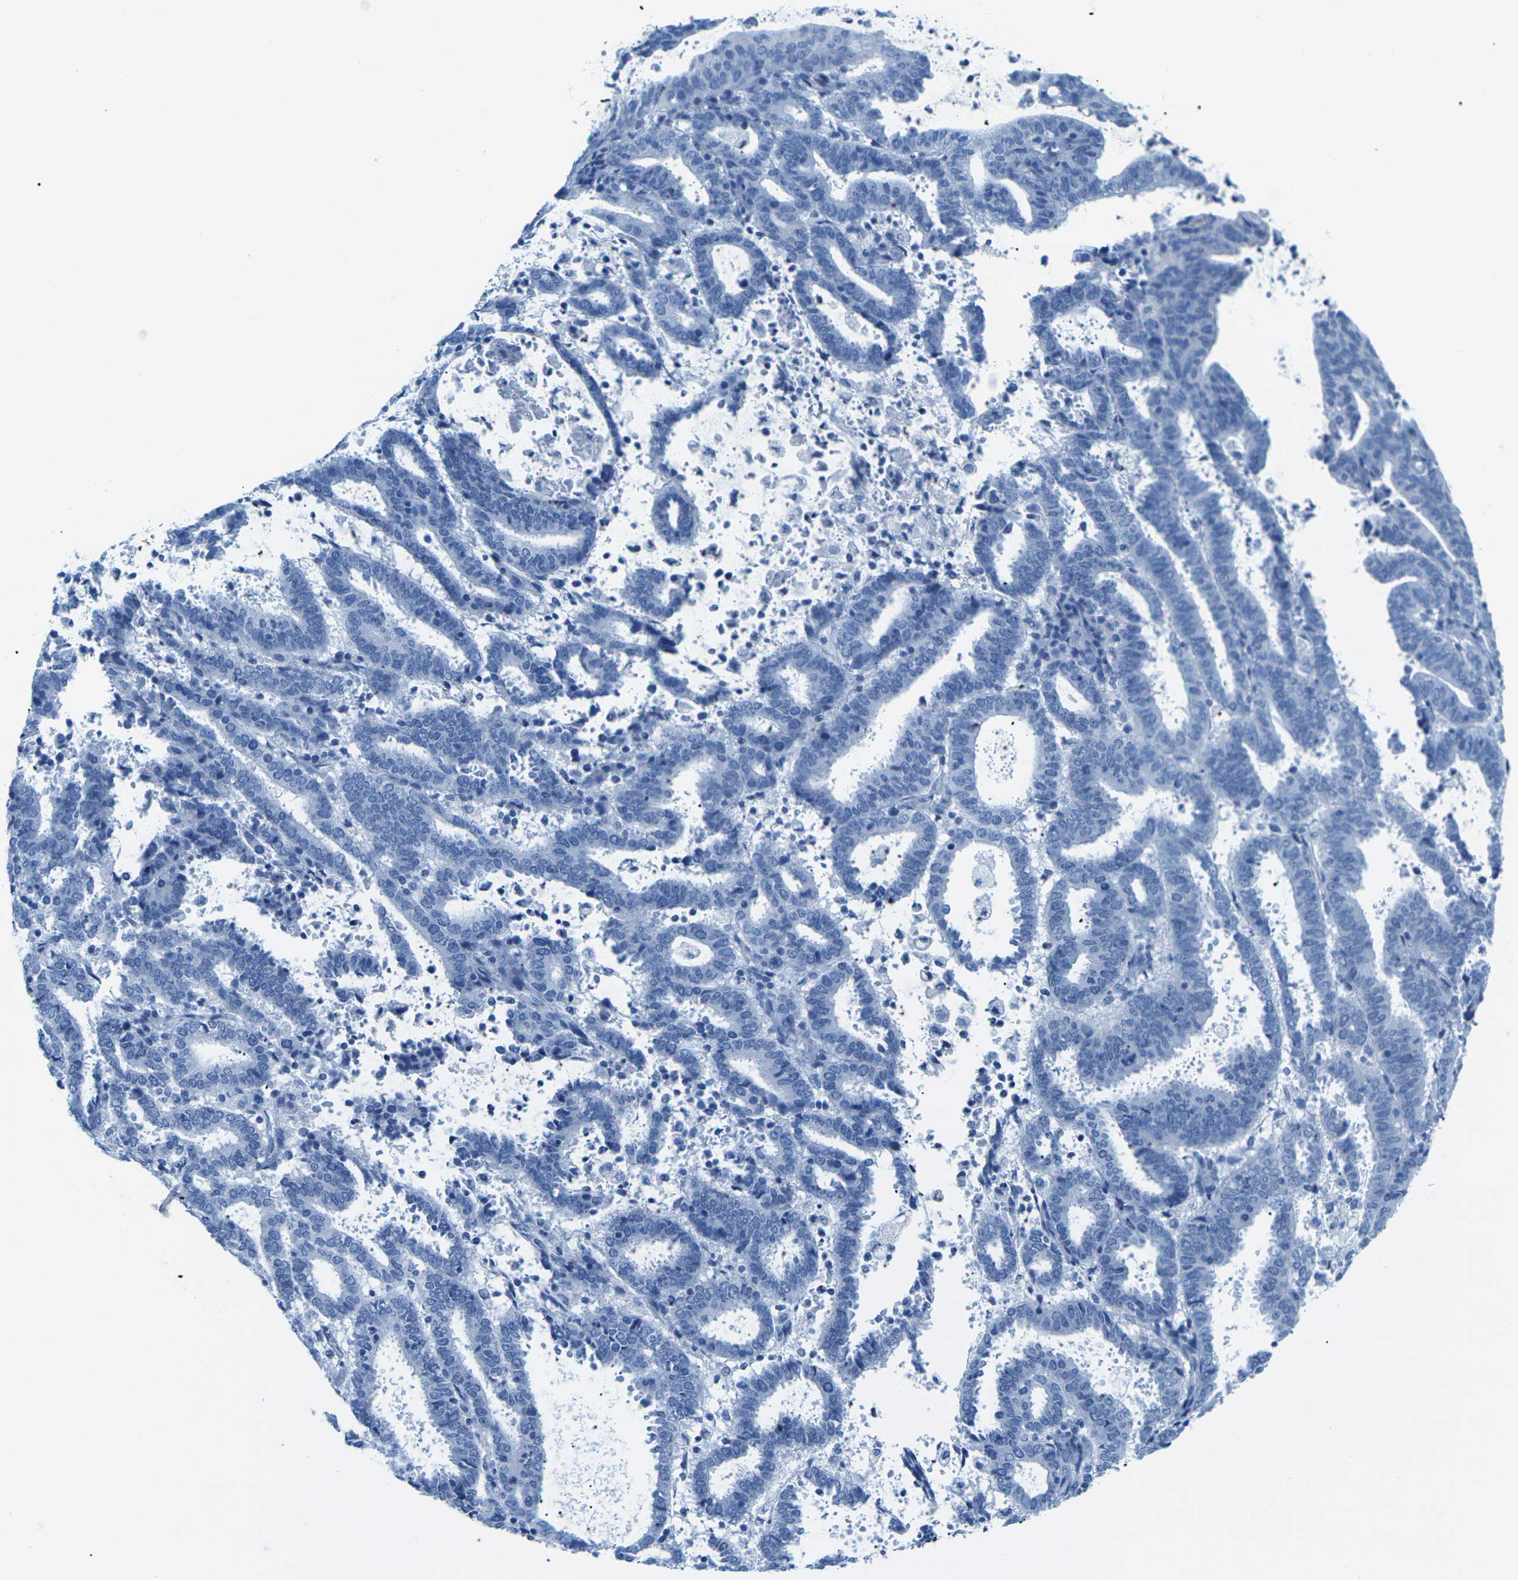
{"staining": {"intensity": "negative", "quantity": "none", "location": "none"}, "tissue": "endometrial cancer", "cell_type": "Tumor cells", "image_type": "cancer", "snomed": [{"axis": "morphology", "description": "Adenocarcinoma, NOS"}, {"axis": "topography", "description": "Uterus"}], "caption": "This image is of endometrial cancer (adenocarcinoma) stained with immunohistochemistry (IHC) to label a protein in brown with the nuclei are counter-stained blue. There is no expression in tumor cells.", "gene": "SLC12A1", "patient": {"sex": "female", "age": 83}}